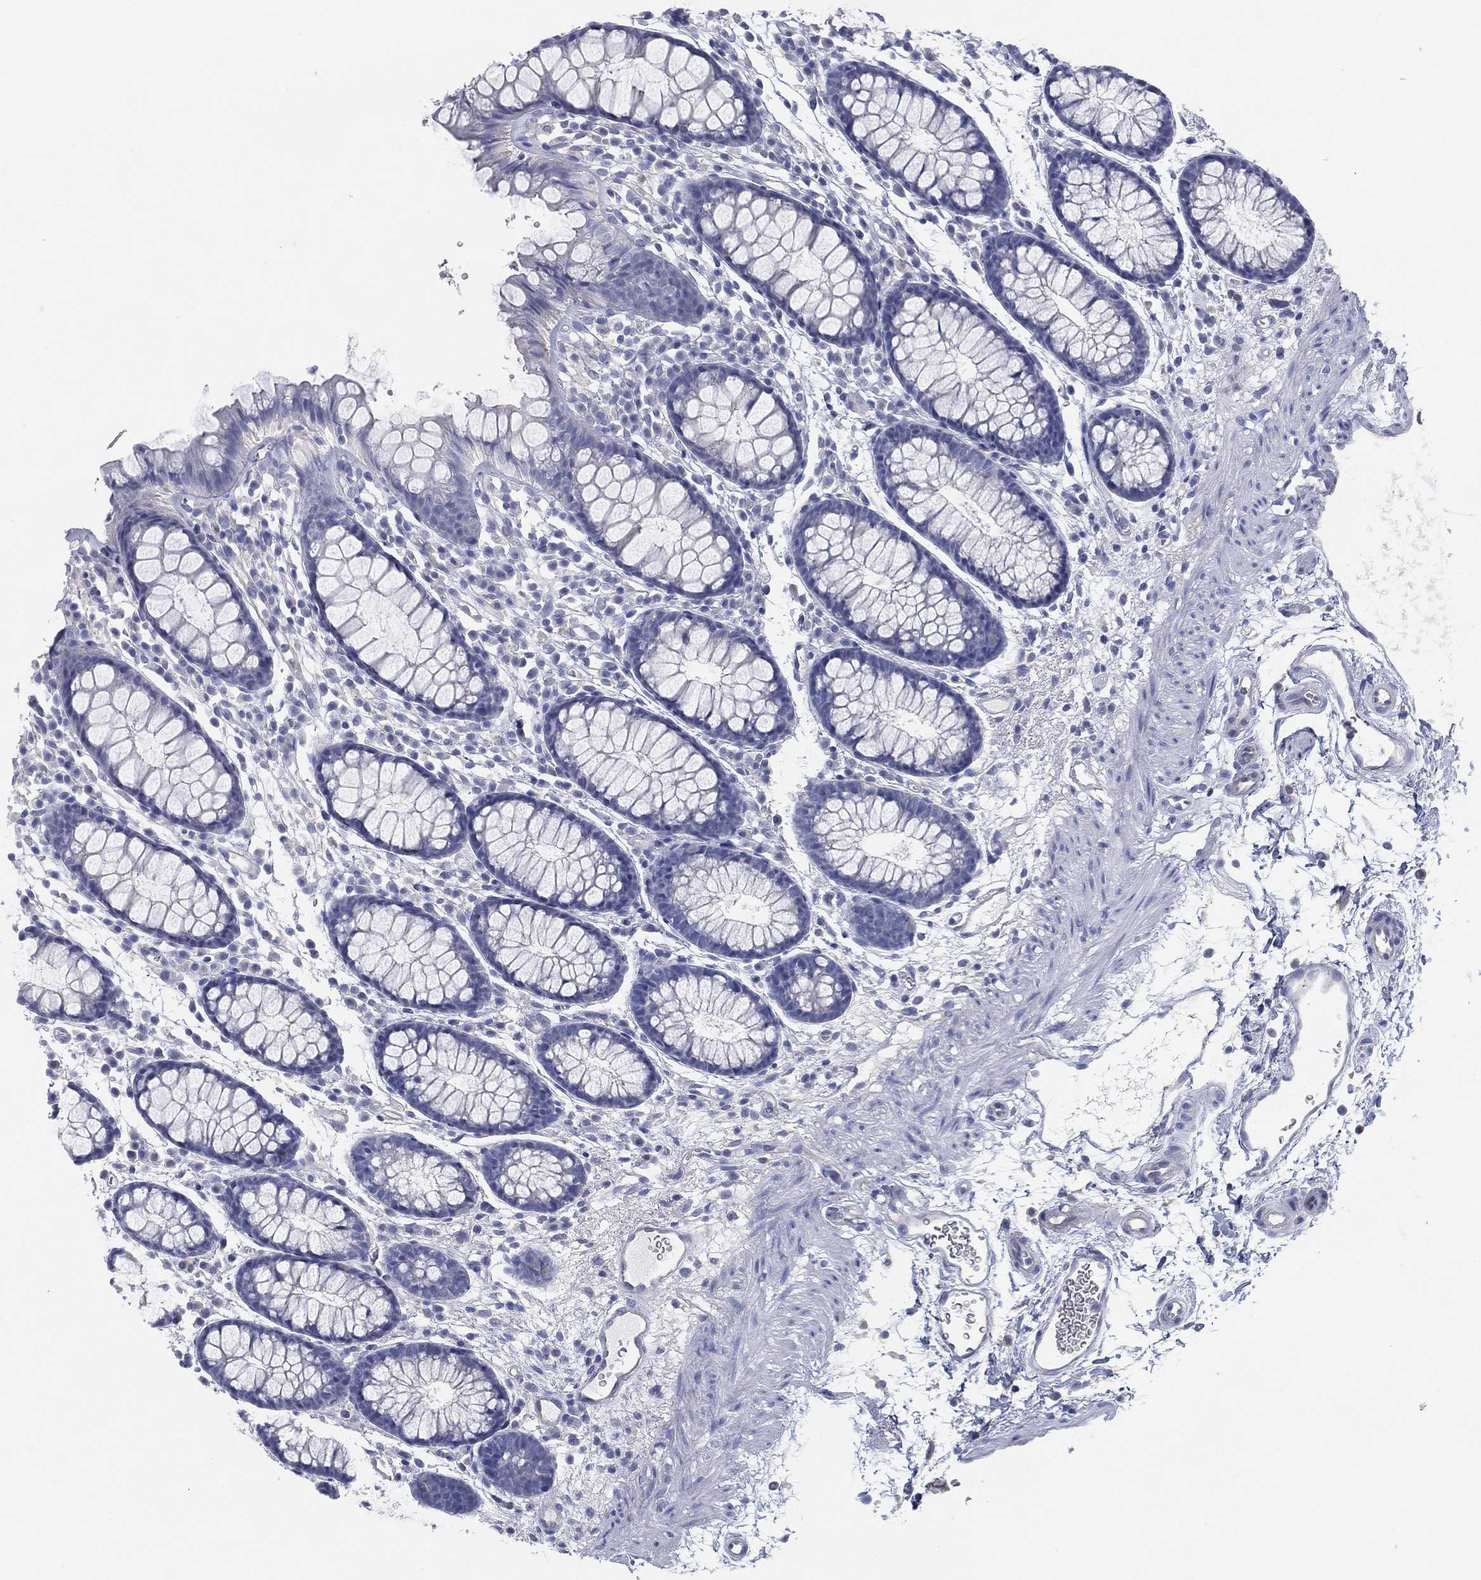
{"staining": {"intensity": "negative", "quantity": "none", "location": "none"}, "tissue": "colon", "cell_type": "Endothelial cells", "image_type": "normal", "snomed": [{"axis": "morphology", "description": "Normal tissue, NOS"}, {"axis": "topography", "description": "Colon"}], "caption": "IHC image of normal colon stained for a protein (brown), which exhibits no expression in endothelial cells.", "gene": "CCDC70", "patient": {"sex": "male", "age": 76}}